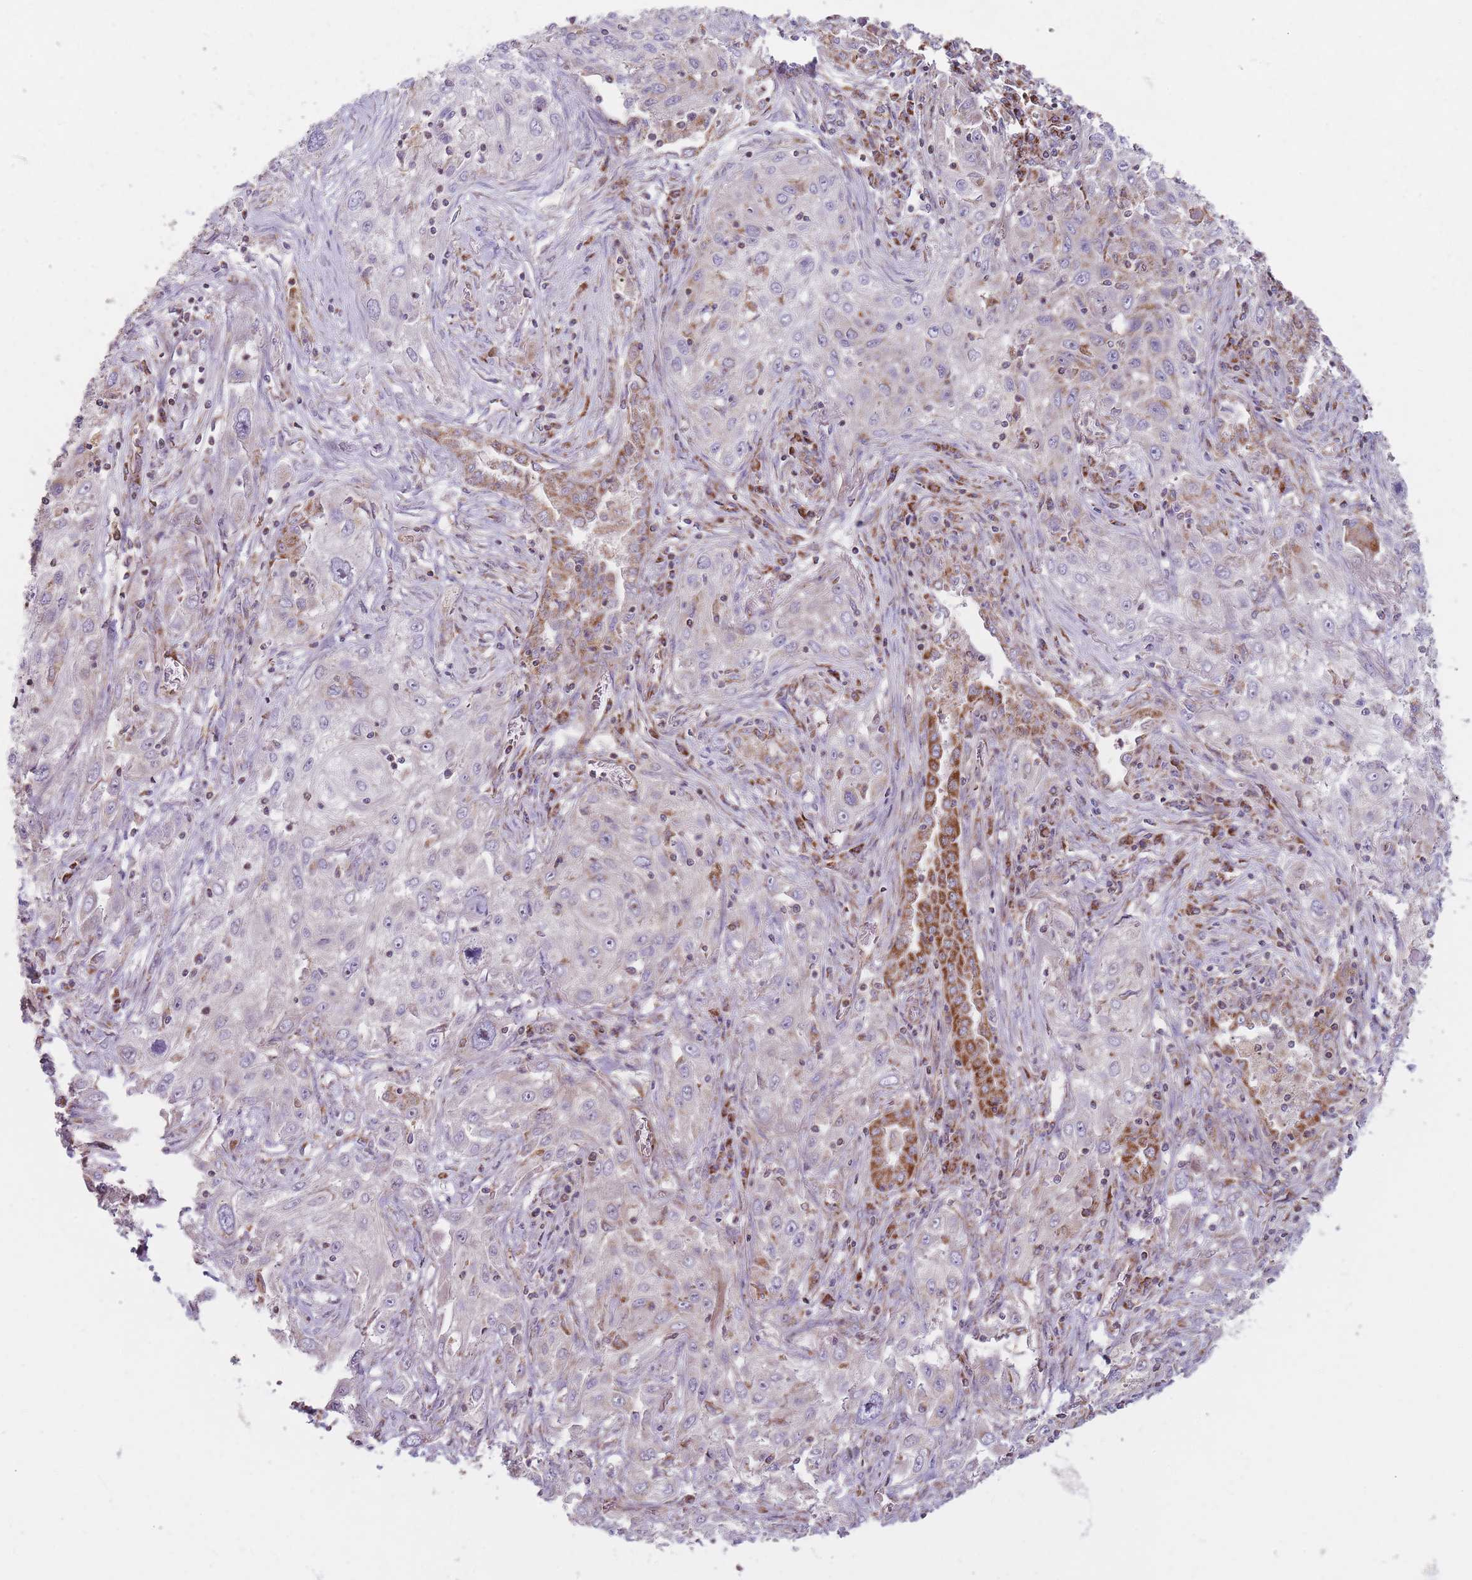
{"staining": {"intensity": "weak", "quantity": "<25%", "location": "cytoplasmic/membranous"}, "tissue": "lung cancer", "cell_type": "Tumor cells", "image_type": "cancer", "snomed": [{"axis": "morphology", "description": "Squamous cell carcinoma, NOS"}, {"axis": "topography", "description": "Lung"}], "caption": "Immunohistochemistry (IHC) photomicrograph of lung cancer stained for a protein (brown), which reveals no expression in tumor cells. (Stains: DAB immunohistochemistry (IHC) with hematoxylin counter stain, Microscopy: brightfield microscopy at high magnification).", "gene": "NDUFA9", "patient": {"sex": "female", "age": 69}}